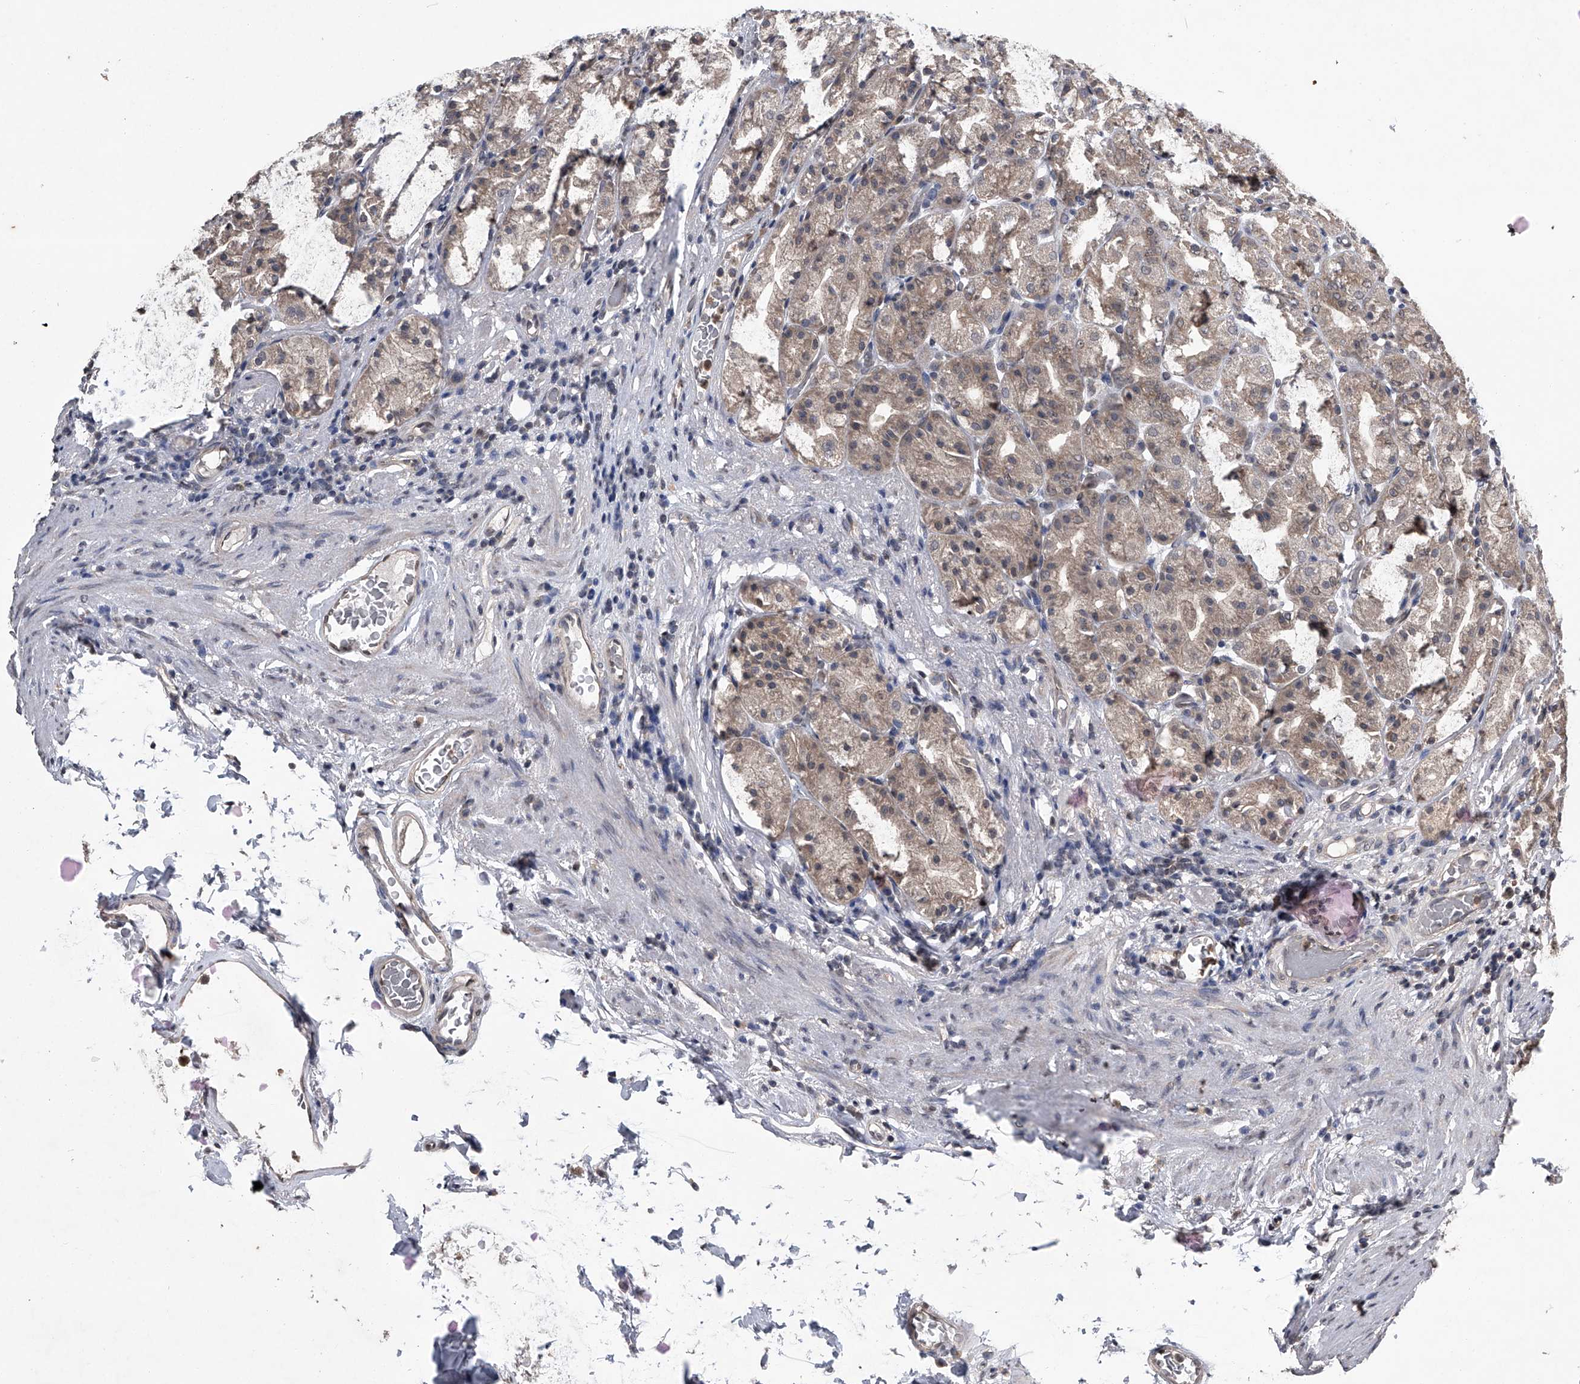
{"staining": {"intensity": "moderate", "quantity": "25%-75%", "location": "cytoplasmic/membranous"}, "tissue": "stomach", "cell_type": "Glandular cells", "image_type": "normal", "snomed": [{"axis": "morphology", "description": "Normal tissue, NOS"}, {"axis": "topography", "description": "Stomach, upper"}], "caption": "Protein expression by immunohistochemistry shows moderate cytoplasmic/membranous staining in about 25%-75% of glandular cells in unremarkable stomach.", "gene": "TSNAX", "patient": {"sex": "male", "age": 68}}